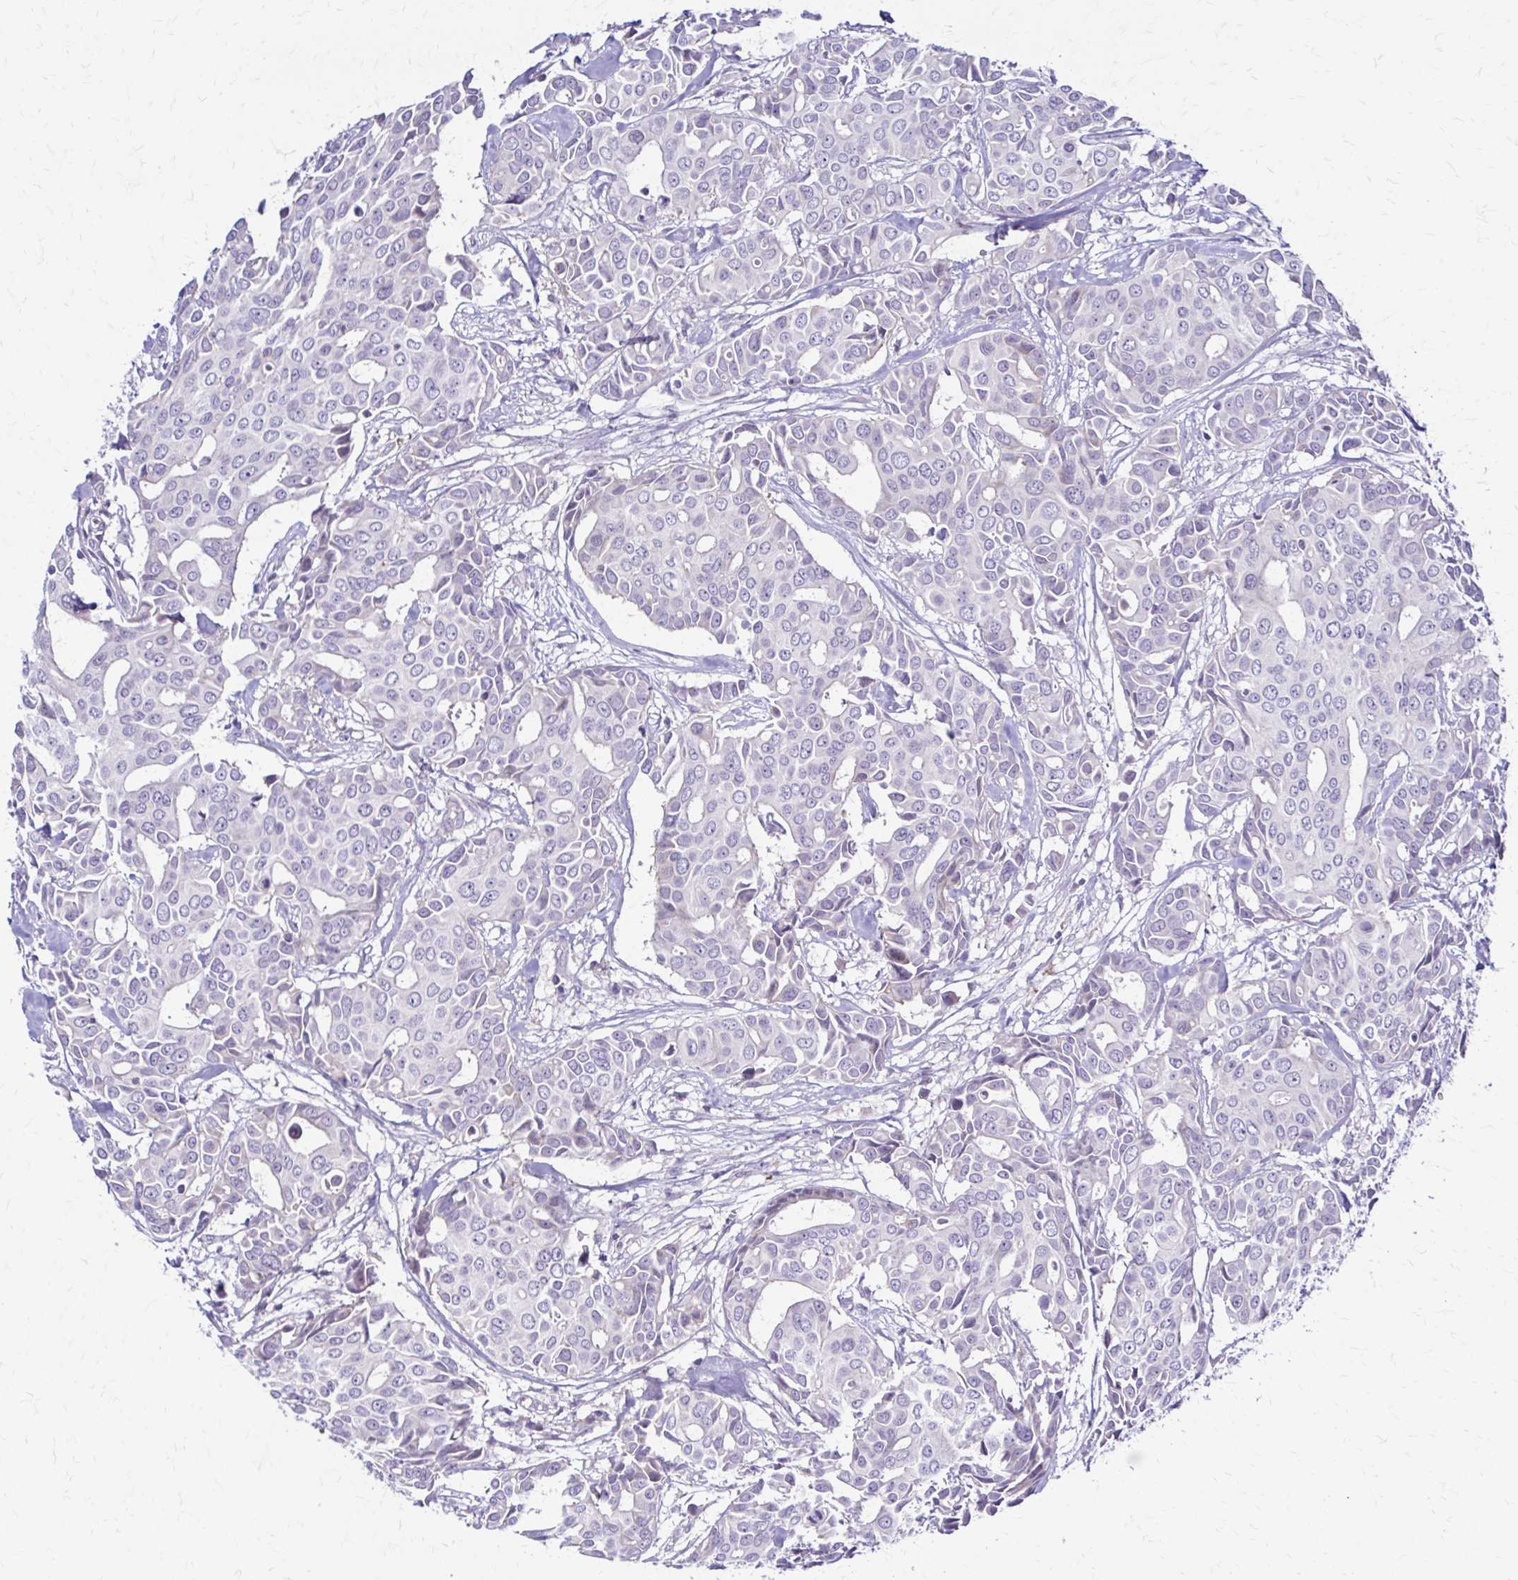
{"staining": {"intensity": "negative", "quantity": "none", "location": "none"}, "tissue": "breast cancer", "cell_type": "Tumor cells", "image_type": "cancer", "snomed": [{"axis": "morphology", "description": "Duct carcinoma"}, {"axis": "topography", "description": "Breast"}], "caption": "Immunohistochemistry of human breast cancer exhibits no expression in tumor cells.", "gene": "RHOBTB2", "patient": {"sex": "female", "age": 54}}